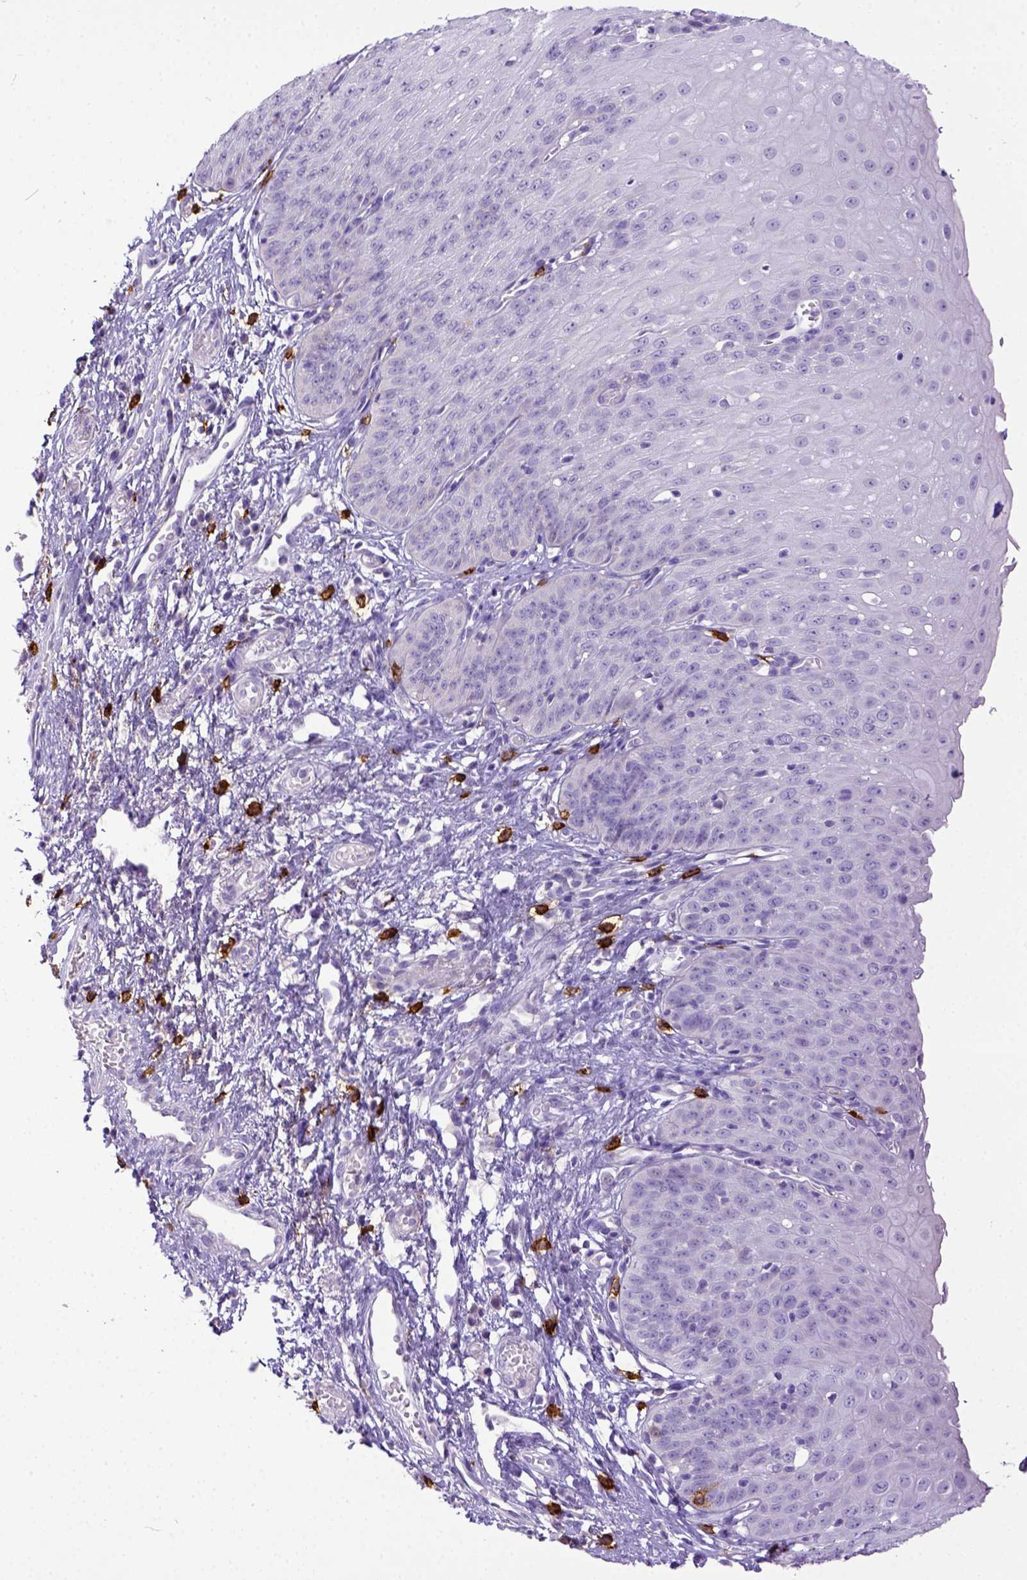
{"staining": {"intensity": "negative", "quantity": "none", "location": "none"}, "tissue": "esophagus", "cell_type": "Squamous epithelial cells", "image_type": "normal", "snomed": [{"axis": "morphology", "description": "Normal tissue, NOS"}, {"axis": "topography", "description": "Esophagus"}], "caption": "There is no significant staining in squamous epithelial cells of esophagus. Nuclei are stained in blue.", "gene": "KIT", "patient": {"sex": "male", "age": 71}}